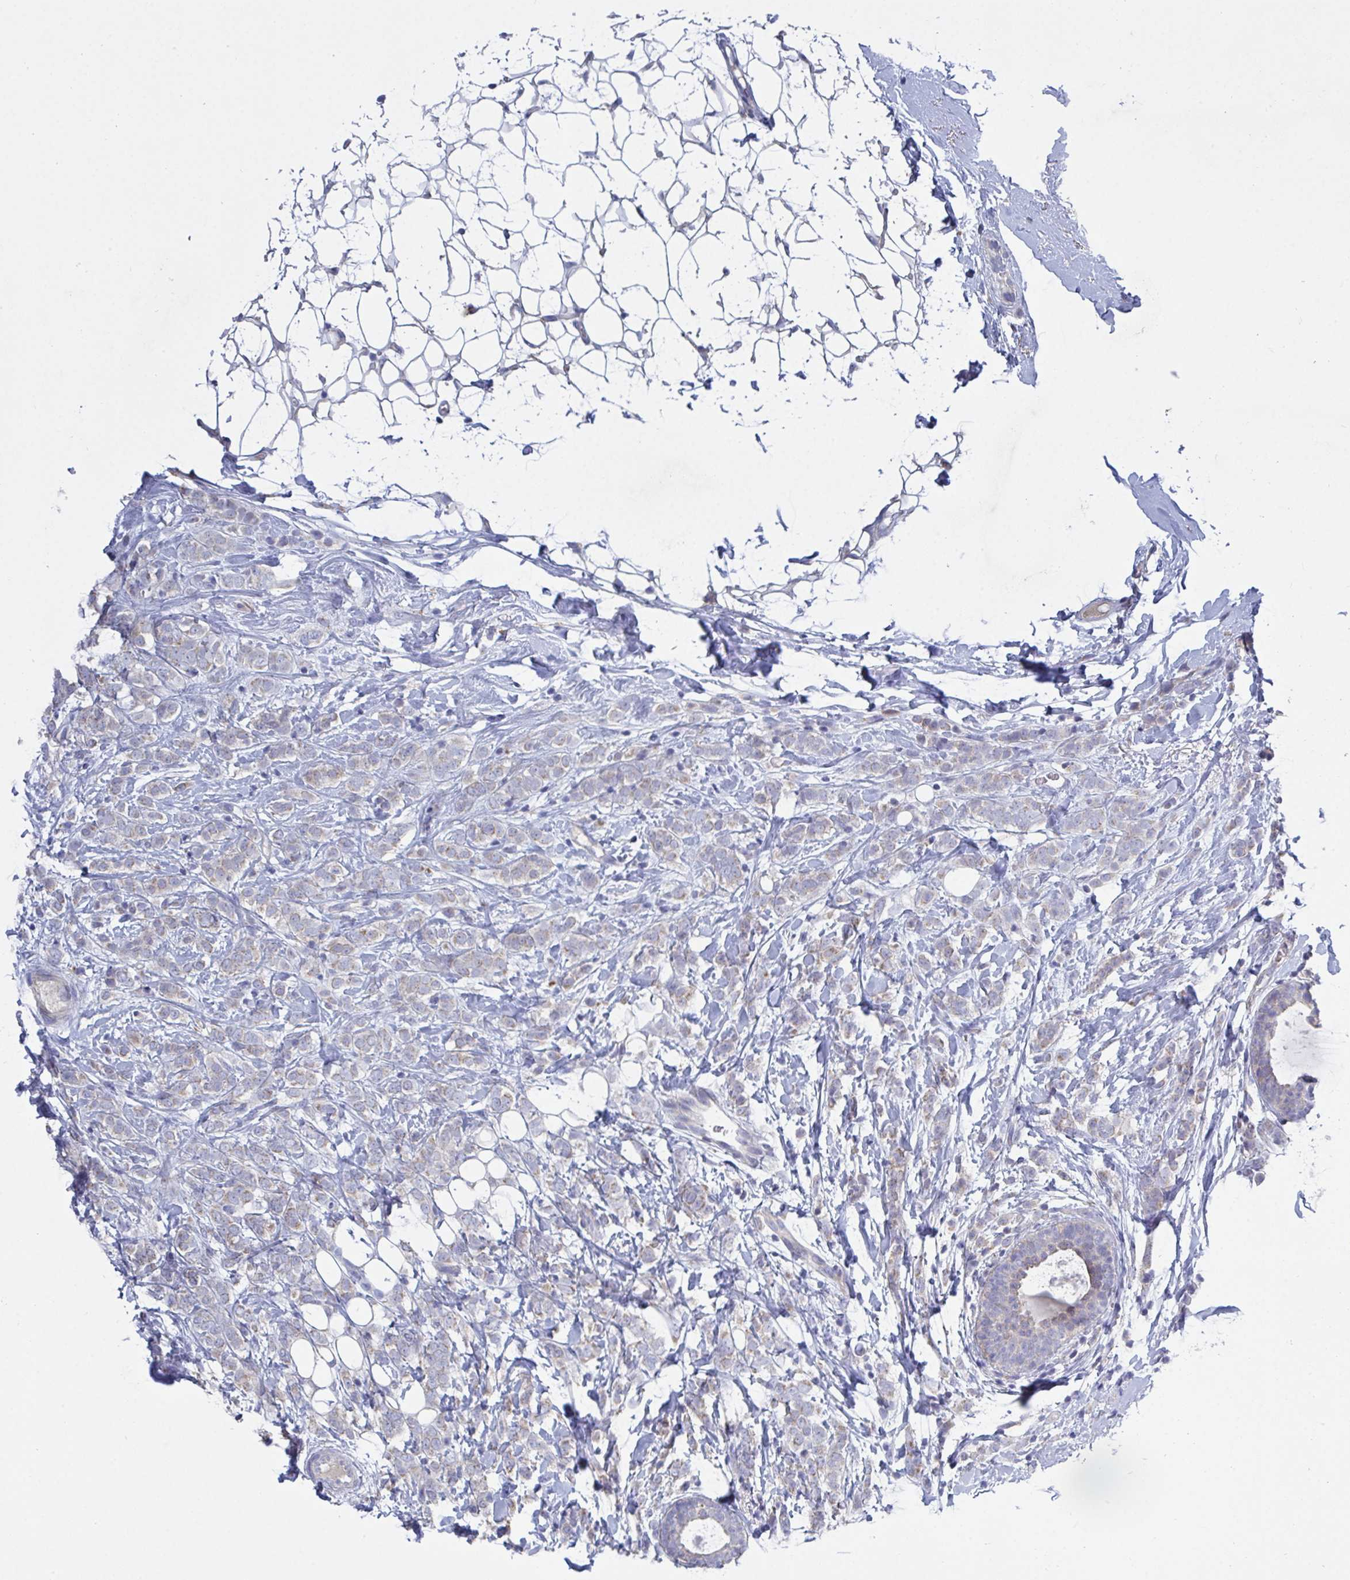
{"staining": {"intensity": "weak", "quantity": "<25%", "location": "cytoplasmic/membranous"}, "tissue": "breast cancer", "cell_type": "Tumor cells", "image_type": "cancer", "snomed": [{"axis": "morphology", "description": "Lobular carcinoma"}, {"axis": "topography", "description": "Breast"}], "caption": "Immunohistochemical staining of human breast lobular carcinoma reveals no significant expression in tumor cells.", "gene": "GALNT13", "patient": {"sex": "female", "age": 49}}